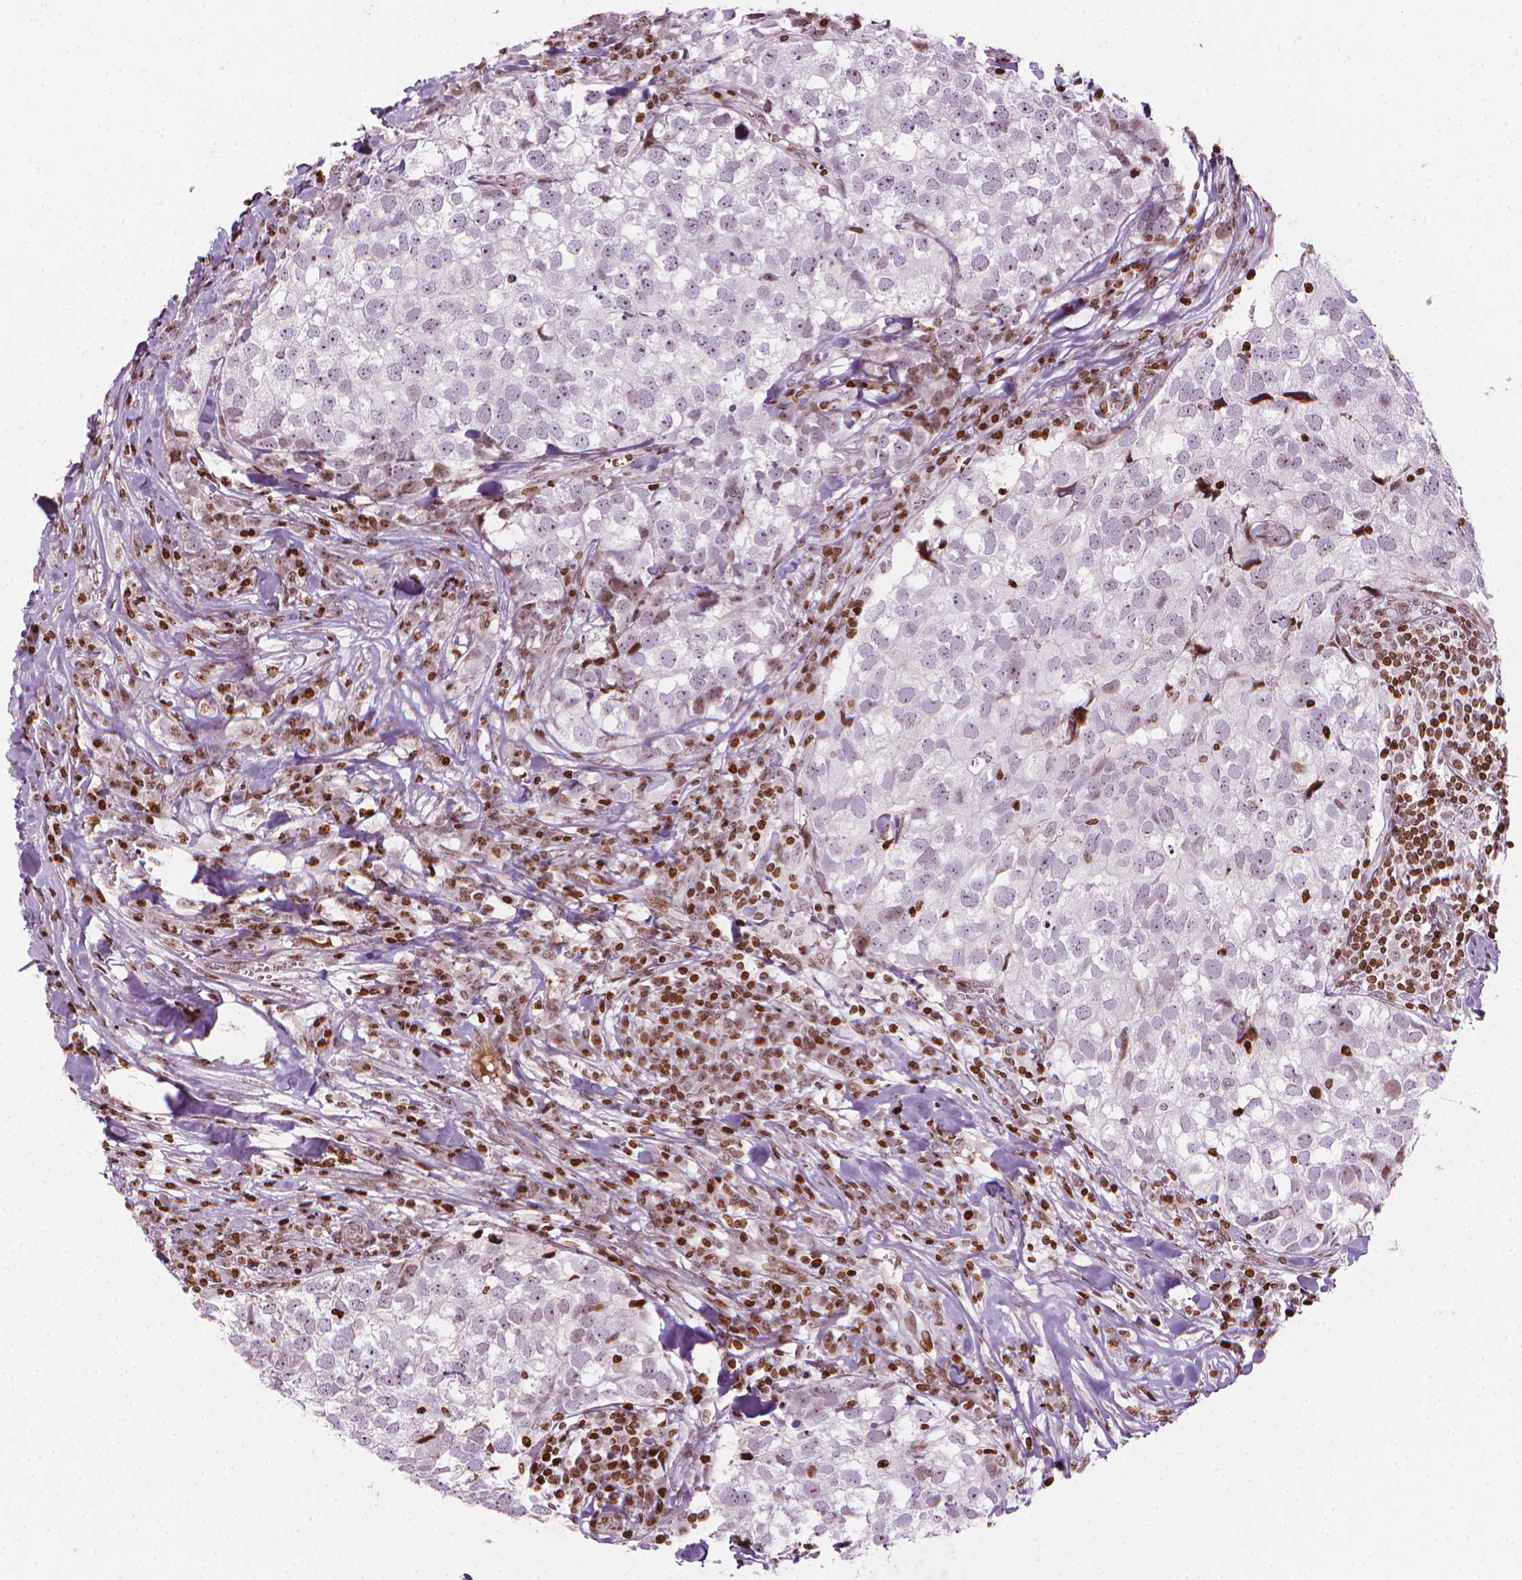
{"staining": {"intensity": "moderate", "quantity": "<25%", "location": "nuclear"}, "tissue": "breast cancer", "cell_type": "Tumor cells", "image_type": "cancer", "snomed": [{"axis": "morphology", "description": "Duct carcinoma"}, {"axis": "topography", "description": "Breast"}], "caption": "A brown stain labels moderate nuclear expression of a protein in human breast cancer (invasive ductal carcinoma) tumor cells. The staining was performed using DAB (3,3'-diaminobenzidine), with brown indicating positive protein expression. Nuclei are stained blue with hematoxylin.", "gene": "PIP4K2A", "patient": {"sex": "female", "age": 30}}